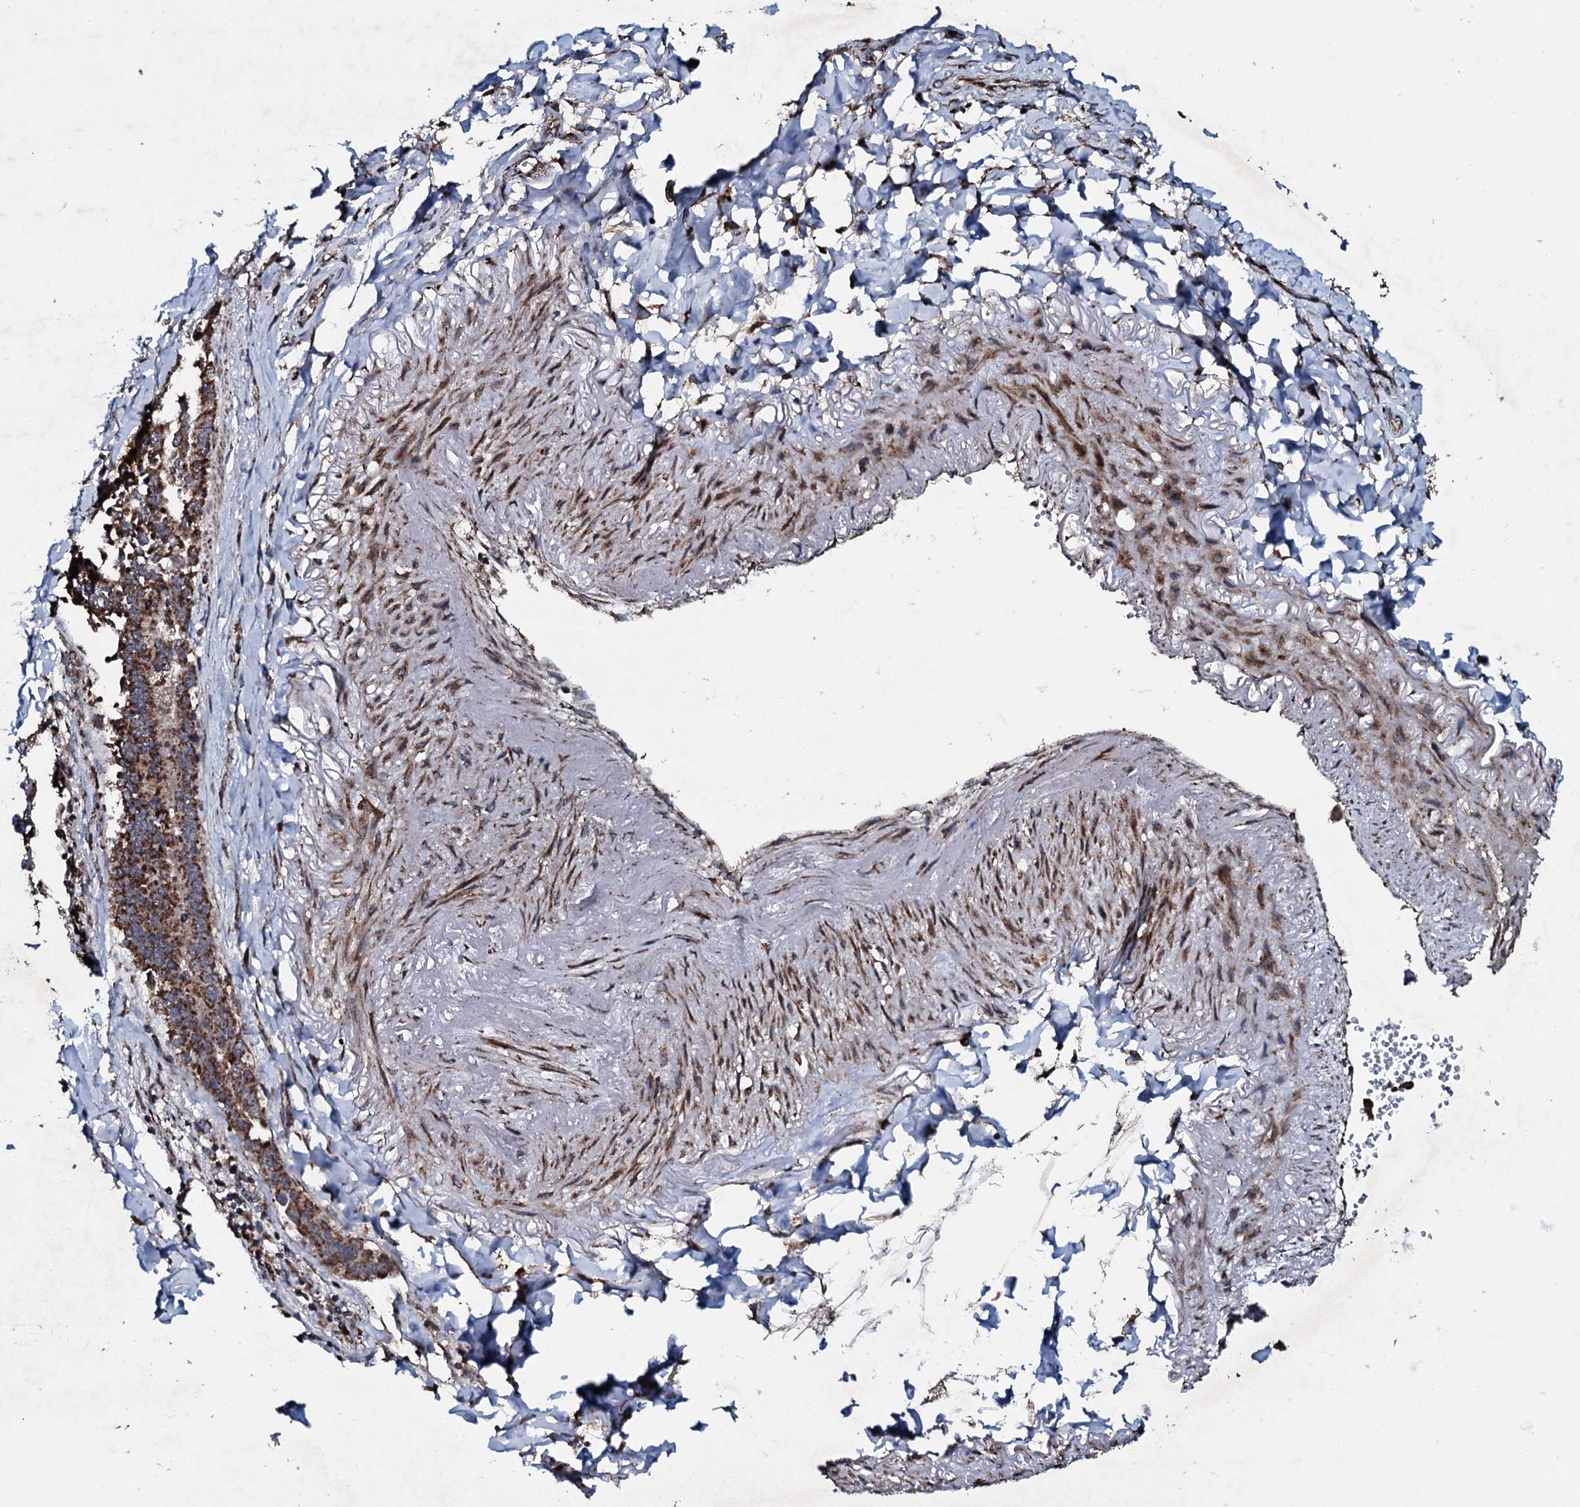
{"staining": {"intensity": "strong", "quantity": ">75%", "location": "cytoplasmic/membranous"}, "tissue": "lung cancer", "cell_type": "Tumor cells", "image_type": "cancer", "snomed": [{"axis": "morphology", "description": "Adenocarcinoma, NOS"}, {"axis": "topography", "description": "Lung"}], "caption": "Immunohistochemical staining of lung cancer shows high levels of strong cytoplasmic/membranous expression in about >75% of tumor cells. (Brightfield microscopy of DAB IHC at high magnification).", "gene": "DYNC2I2", "patient": {"sex": "male", "age": 67}}